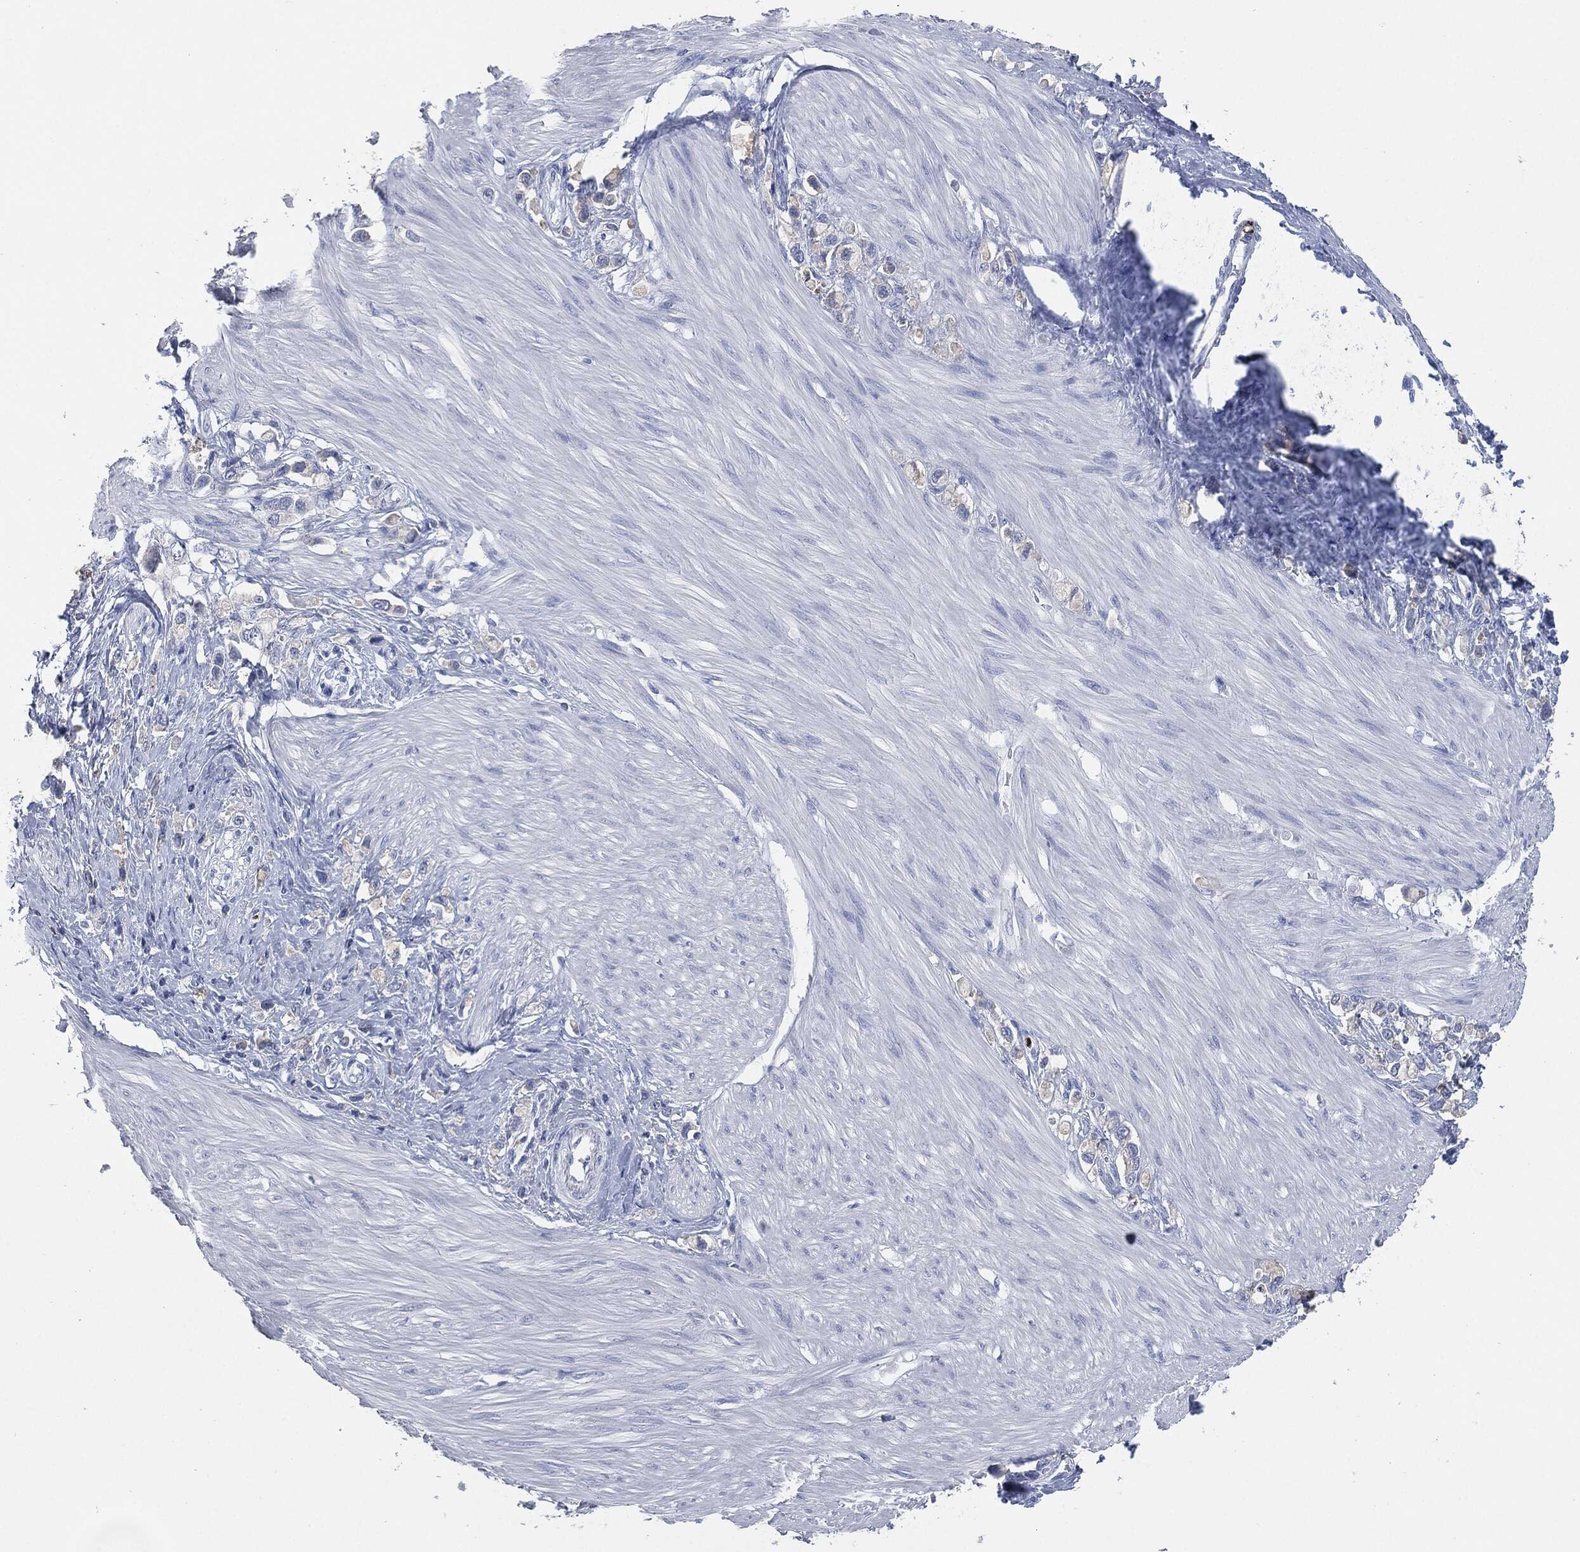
{"staining": {"intensity": "negative", "quantity": "none", "location": "none"}, "tissue": "stomach cancer", "cell_type": "Tumor cells", "image_type": "cancer", "snomed": [{"axis": "morphology", "description": "Normal tissue, NOS"}, {"axis": "morphology", "description": "Adenocarcinoma, NOS"}, {"axis": "morphology", "description": "Adenocarcinoma, High grade"}, {"axis": "topography", "description": "Stomach, upper"}, {"axis": "topography", "description": "Stomach"}], "caption": "A high-resolution micrograph shows IHC staining of stomach high-grade adenocarcinoma, which demonstrates no significant expression in tumor cells.", "gene": "CEACAM8", "patient": {"sex": "female", "age": 65}}